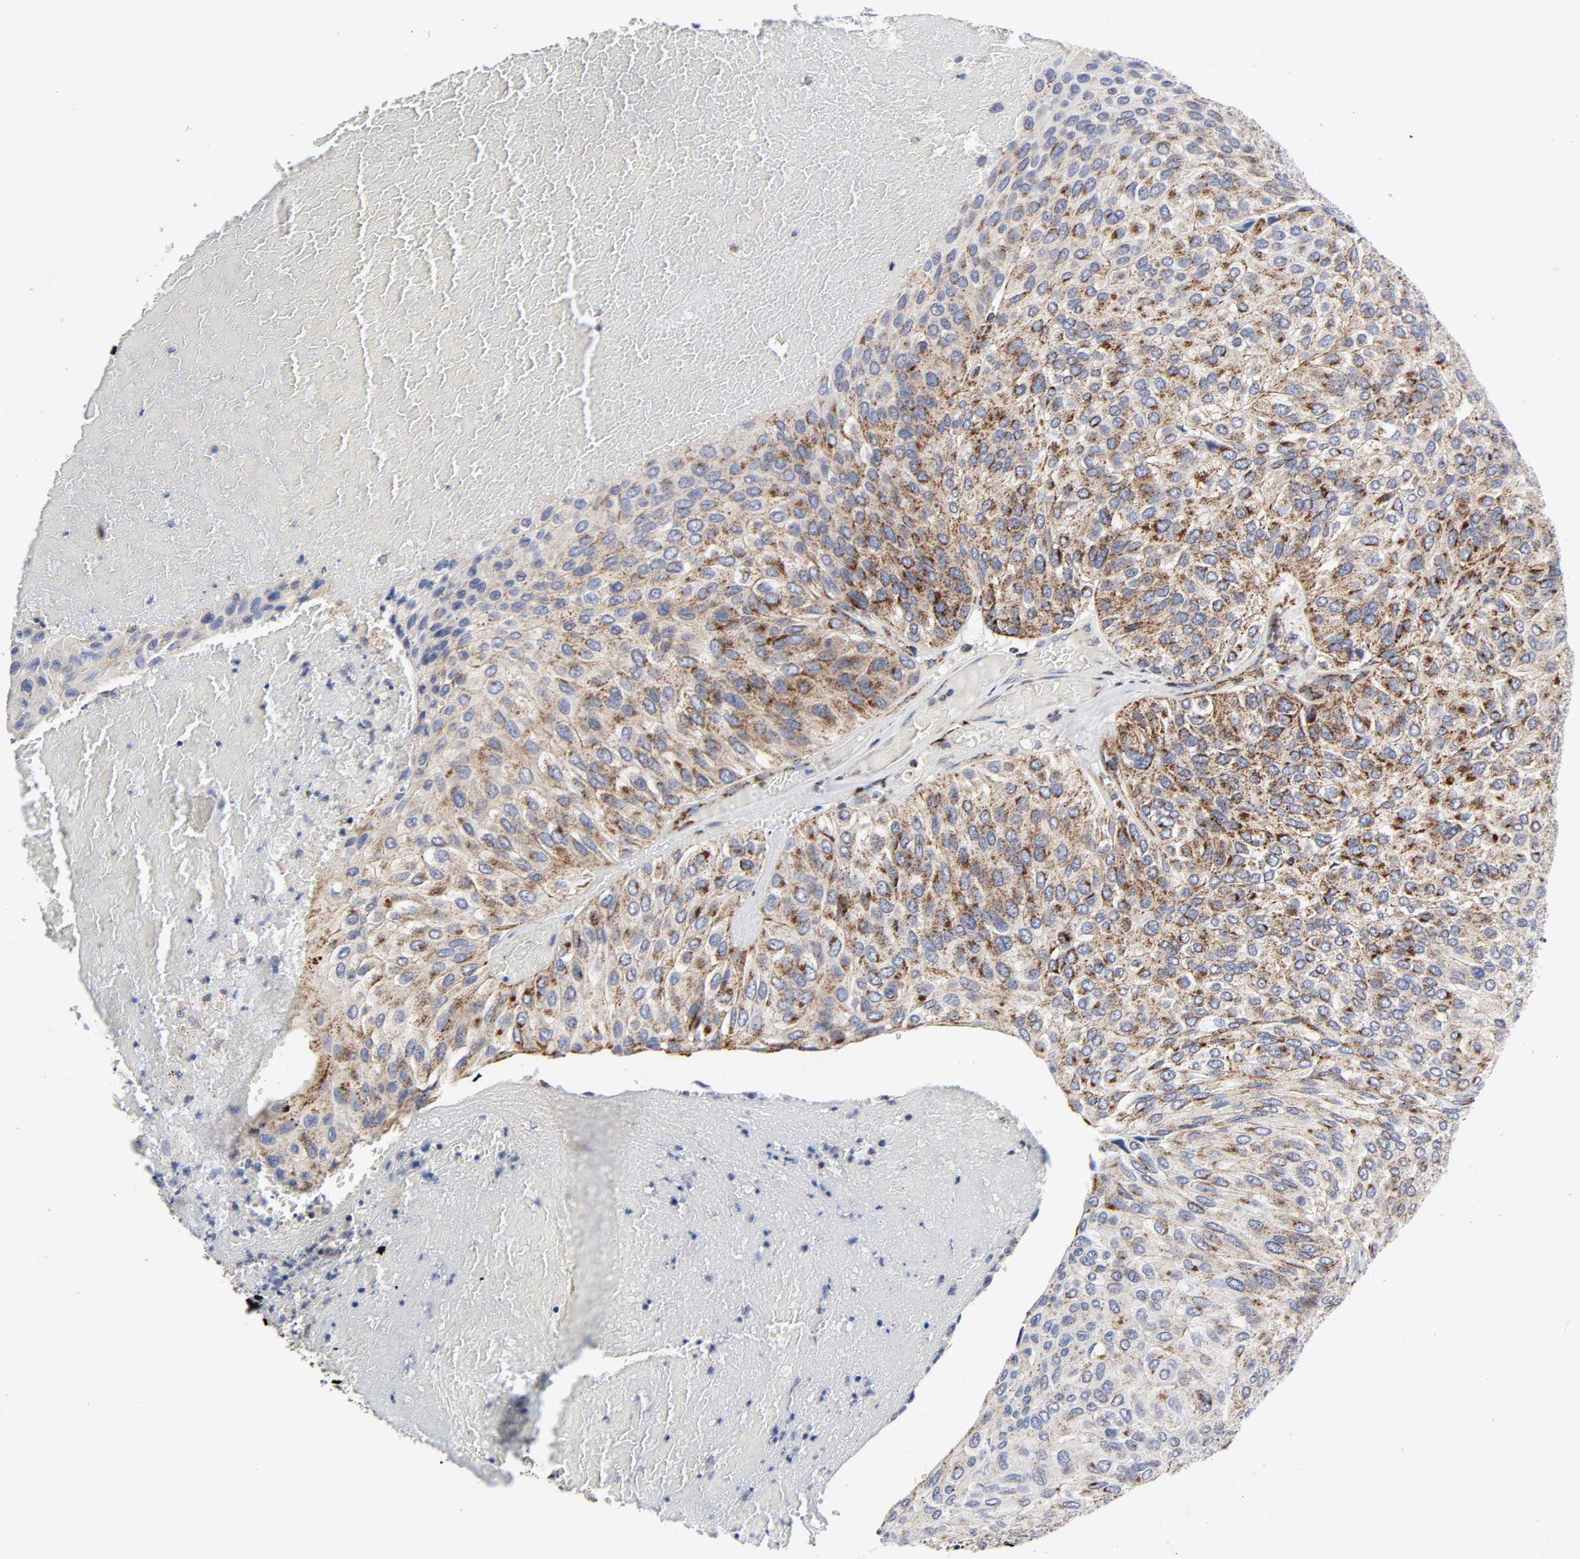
{"staining": {"intensity": "moderate", "quantity": "25%-75%", "location": "cytoplasmic/membranous"}, "tissue": "urothelial cancer", "cell_type": "Tumor cells", "image_type": "cancer", "snomed": [{"axis": "morphology", "description": "Urothelial carcinoma, High grade"}, {"axis": "topography", "description": "Urinary bladder"}], "caption": "About 25%-75% of tumor cells in urothelial cancer show moderate cytoplasmic/membranous protein staining as visualized by brown immunohistochemical staining.", "gene": "AOPEP", "patient": {"sex": "male", "age": 66}}